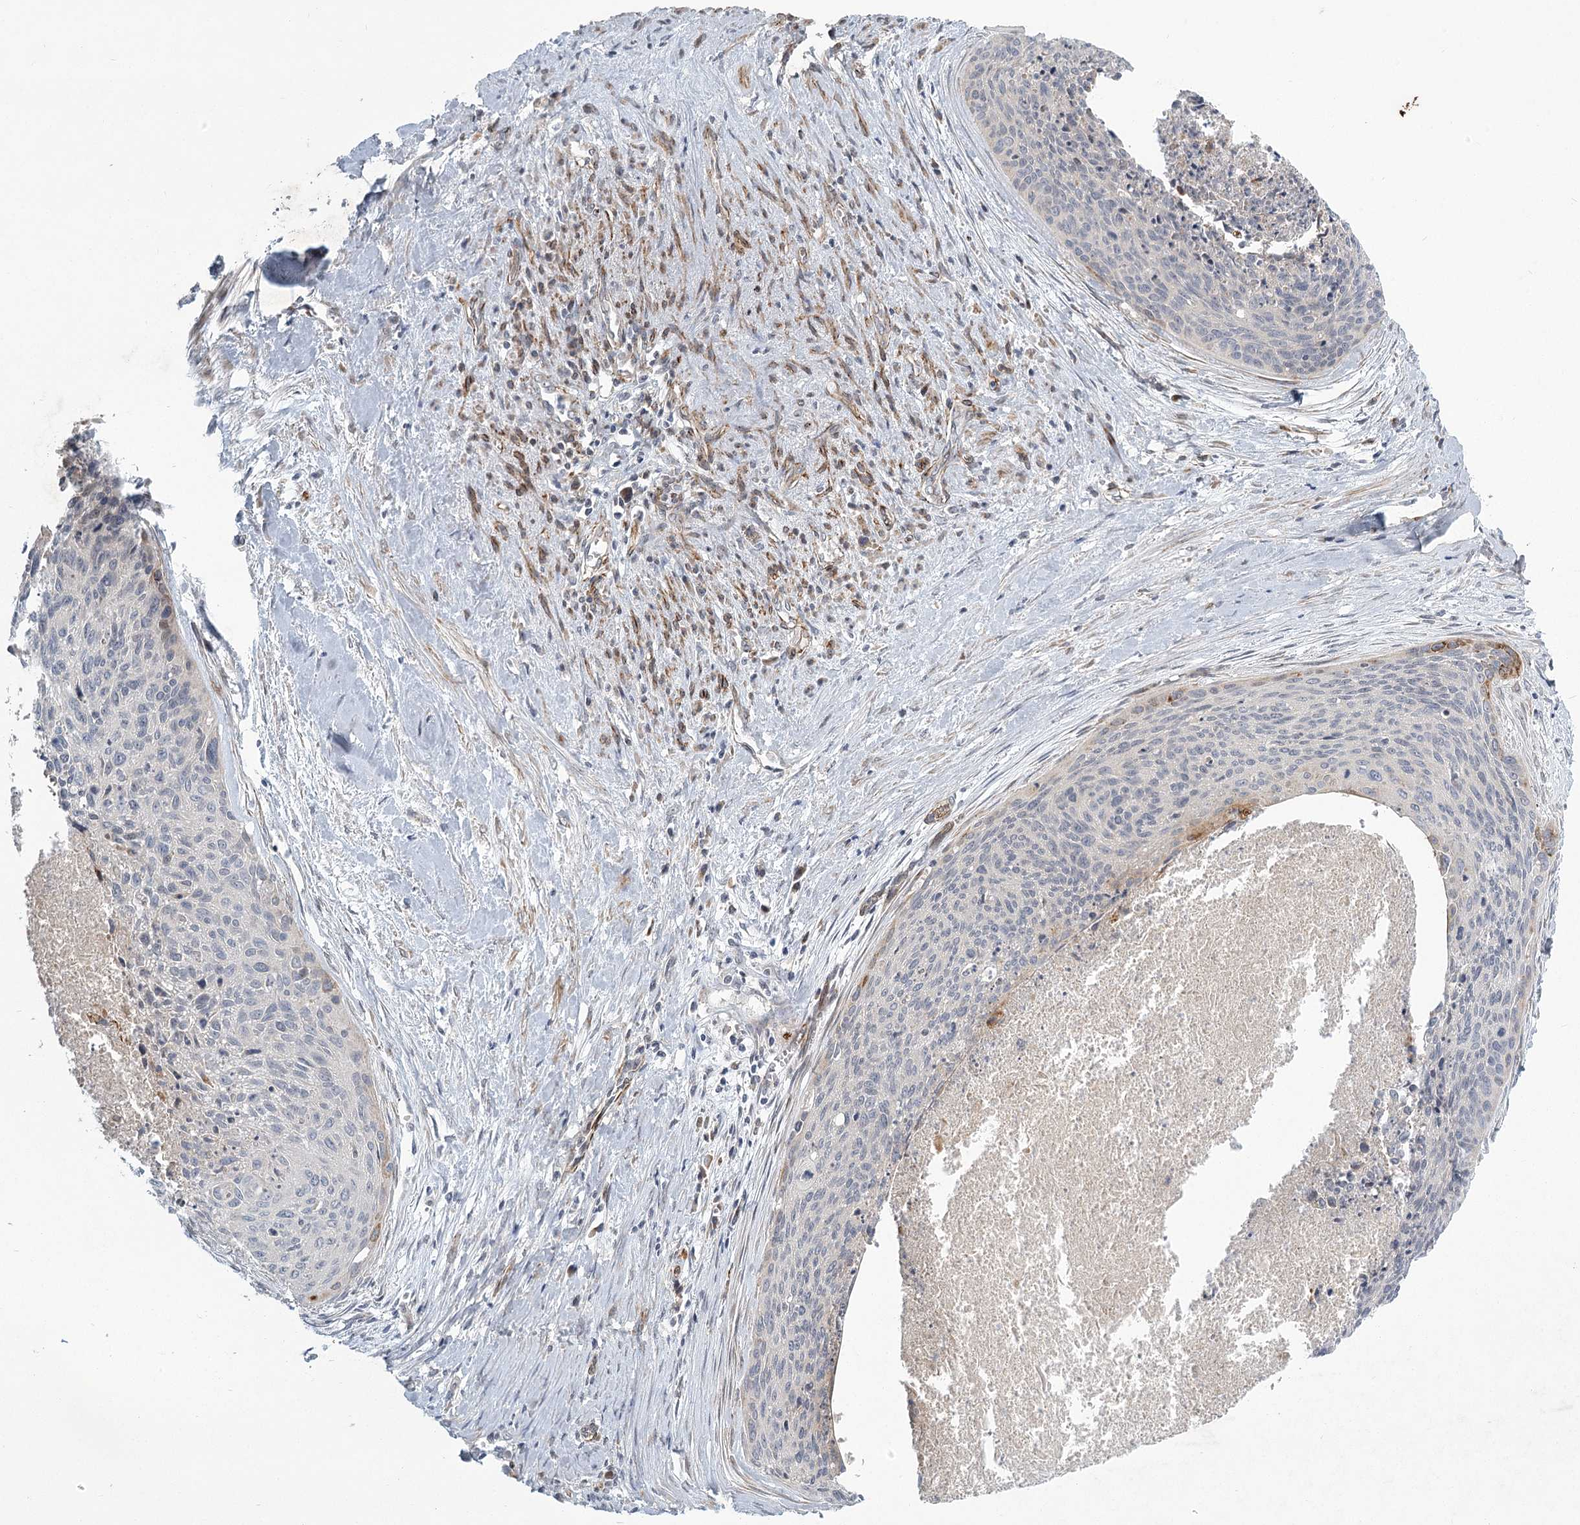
{"staining": {"intensity": "negative", "quantity": "none", "location": "none"}, "tissue": "cervical cancer", "cell_type": "Tumor cells", "image_type": "cancer", "snomed": [{"axis": "morphology", "description": "Squamous cell carcinoma, NOS"}, {"axis": "topography", "description": "Cervix"}], "caption": "This is an immunohistochemistry (IHC) photomicrograph of cervical cancer. There is no staining in tumor cells.", "gene": "MEPE", "patient": {"sex": "female", "age": 55}}